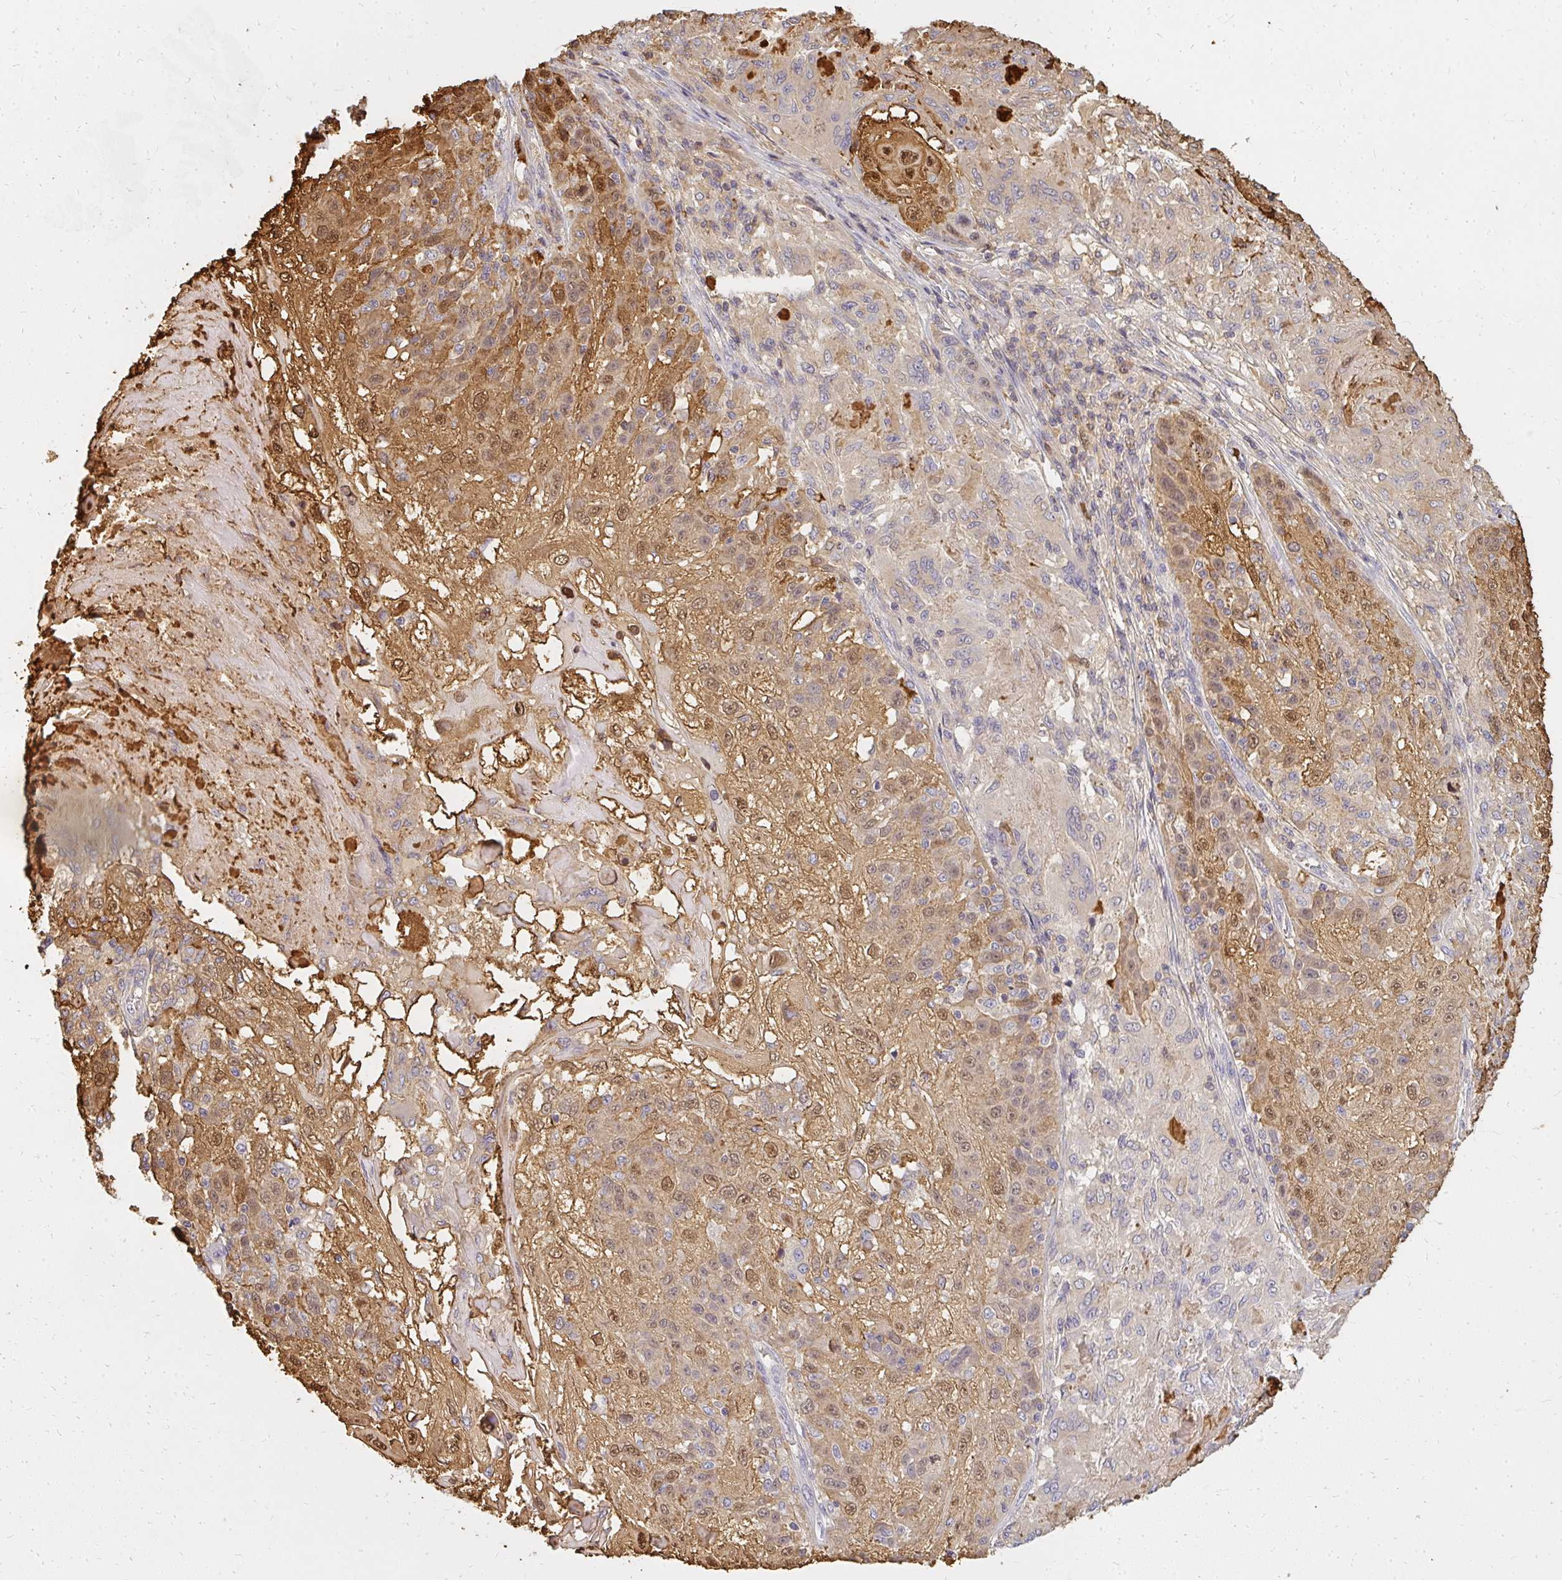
{"staining": {"intensity": "moderate", "quantity": ">75%", "location": "cytoplasmic/membranous,nuclear"}, "tissue": "skin cancer", "cell_type": "Tumor cells", "image_type": "cancer", "snomed": [{"axis": "morphology", "description": "Normal tissue, NOS"}, {"axis": "morphology", "description": "Squamous cell carcinoma, NOS"}, {"axis": "topography", "description": "Skin"}], "caption": "Moderate cytoplasmic/membranous and nuclear staining for a protein is identified in about >75% of tumor cells of skin cancer (squamous cell carcinoma) using immunohistochemistry.", "gene": "CNTRL", "patient": {"sex": "female", "age": 83}}